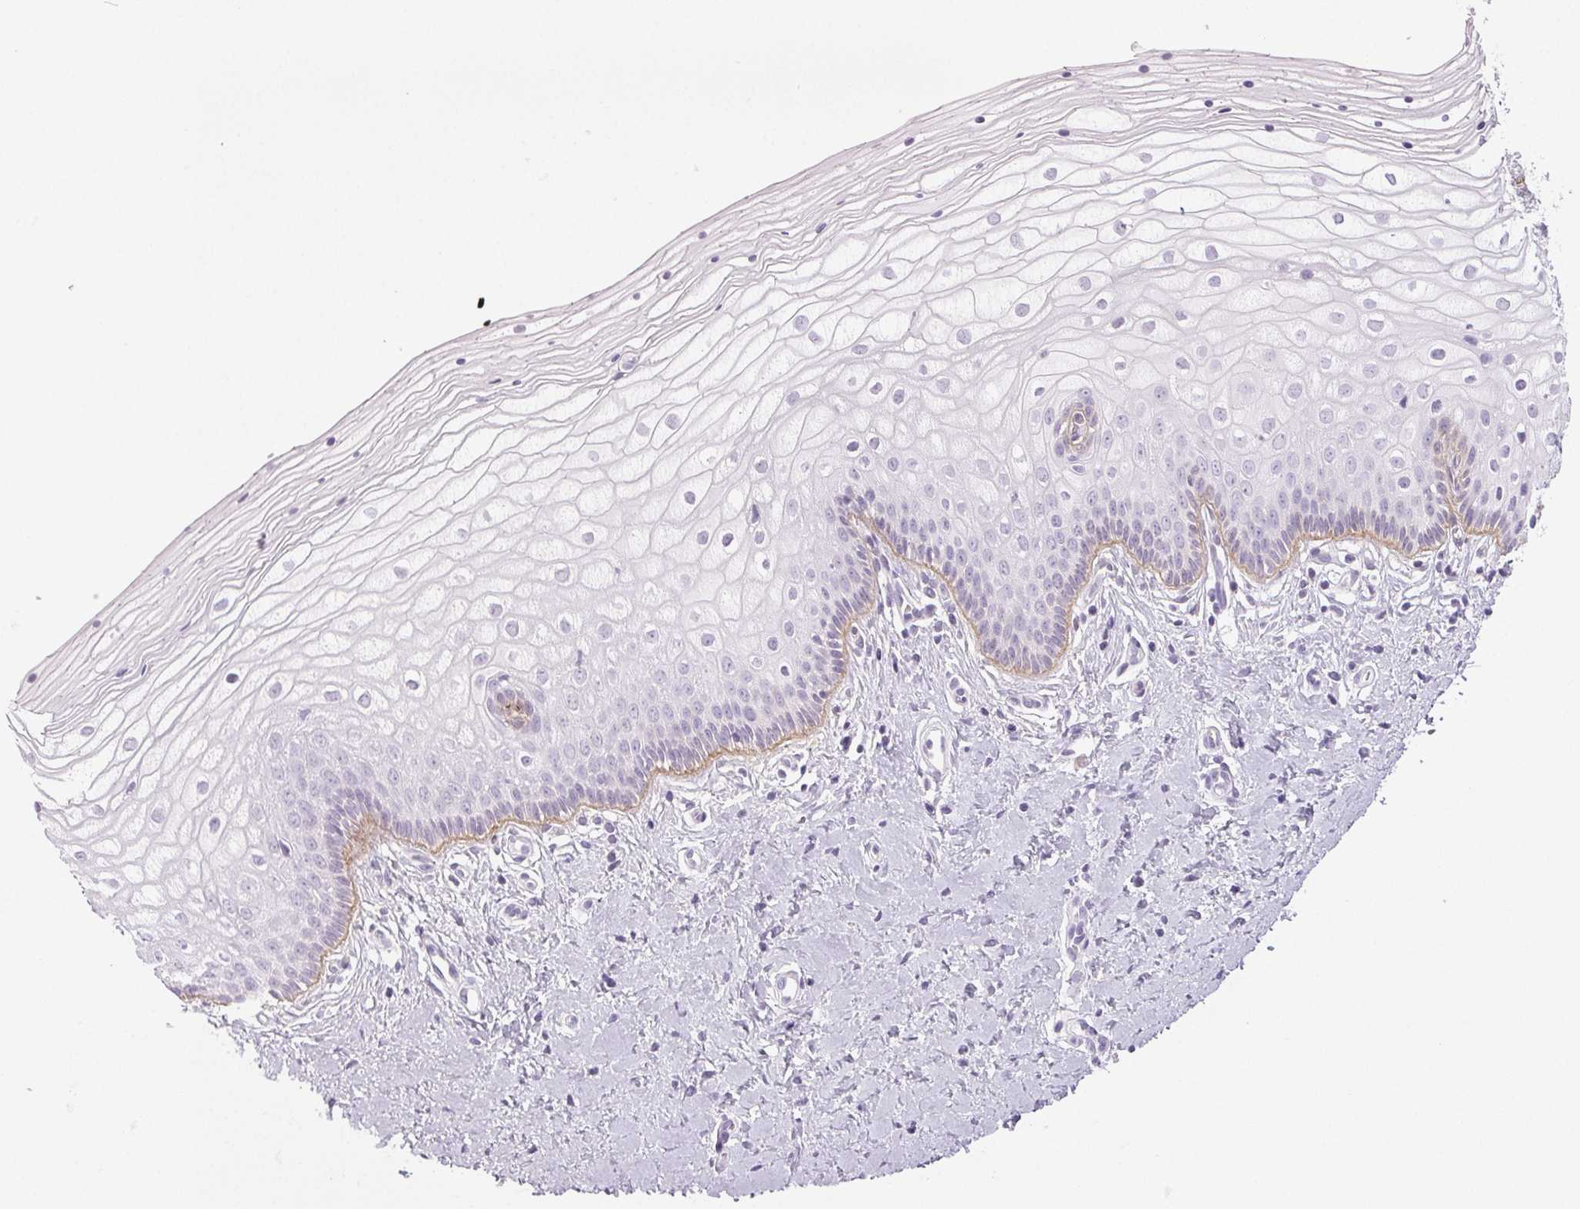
{"staining": {"intensity": "negative", "quantity": "none", "location": "none"}, "tissue": "vagina", "cell_type": "Squamous epithelial cells", "image_type": "normal", "snomed": [{"axis": "morphology", "description": "Normal tissue, NOS"}, {"axis": "topography", "description": "Vagina"}], "caption": "This is a micrograph of immunohistochemistry staining of unremarkable vagina, which shows no positivity in squamous epithelial cells.", "gene": "COL7A1", "patient": {"sex": "female", "age": 39}}